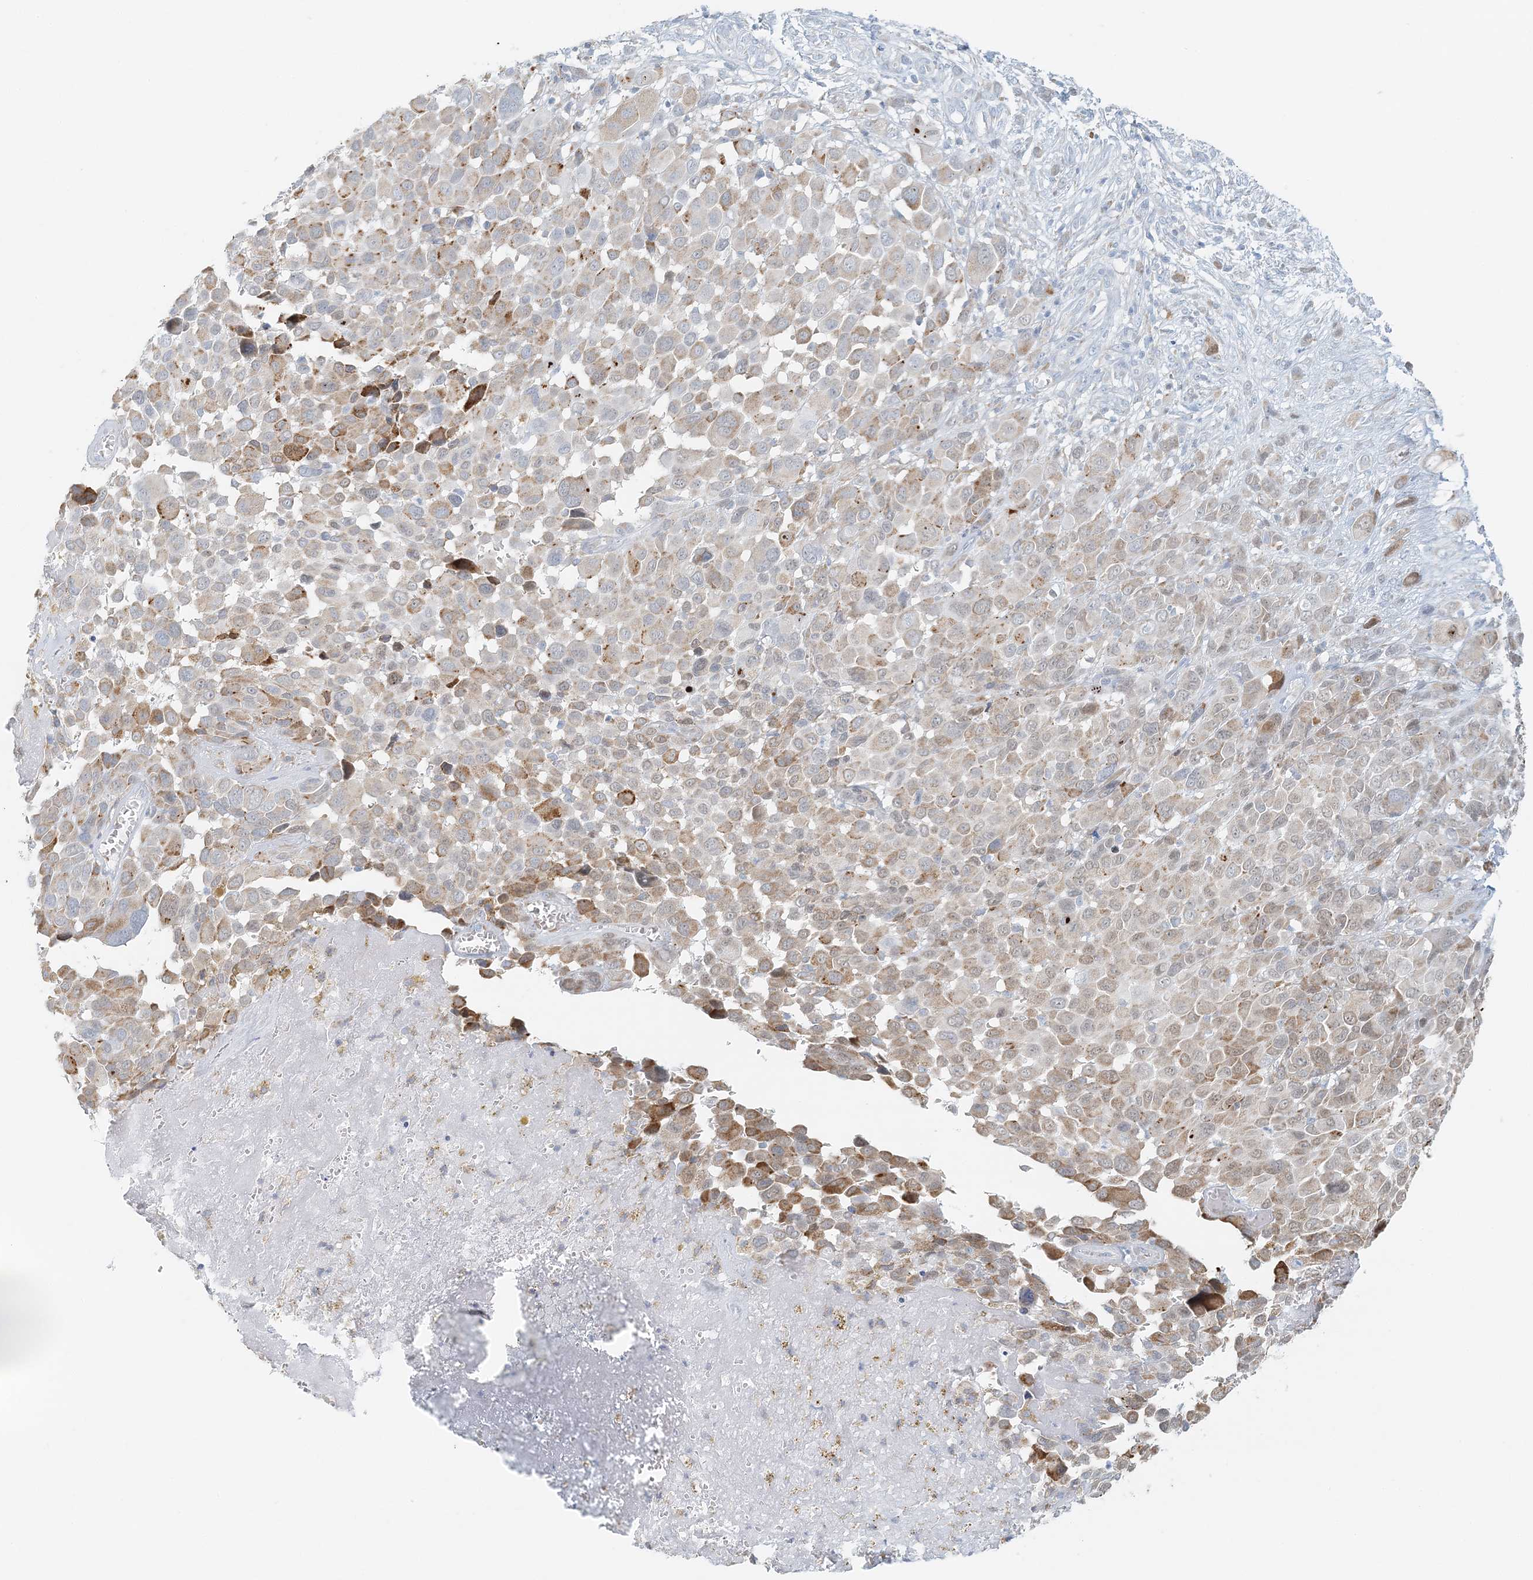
{"staining": {"intensity": "moderate", "quantity": "25%-75%", "location": "nuclear"}, "tissue": "melanoma", "cell_type": "Tumor cells", "image_type": "cancer", "snomed": [{"axis": "morphology", "description": "Malignant melanoma, NOS"}, {"axis": "topography", "description": "Skin of trunk"}], "caption": "Malignant melanoma tissue reveals moderate nuclear staining in about 25%-75% of tumor cells, visualized by immunohistochemistry.", "gene": "STK11IP", "patient": {"sex": "male", "age": 71}}